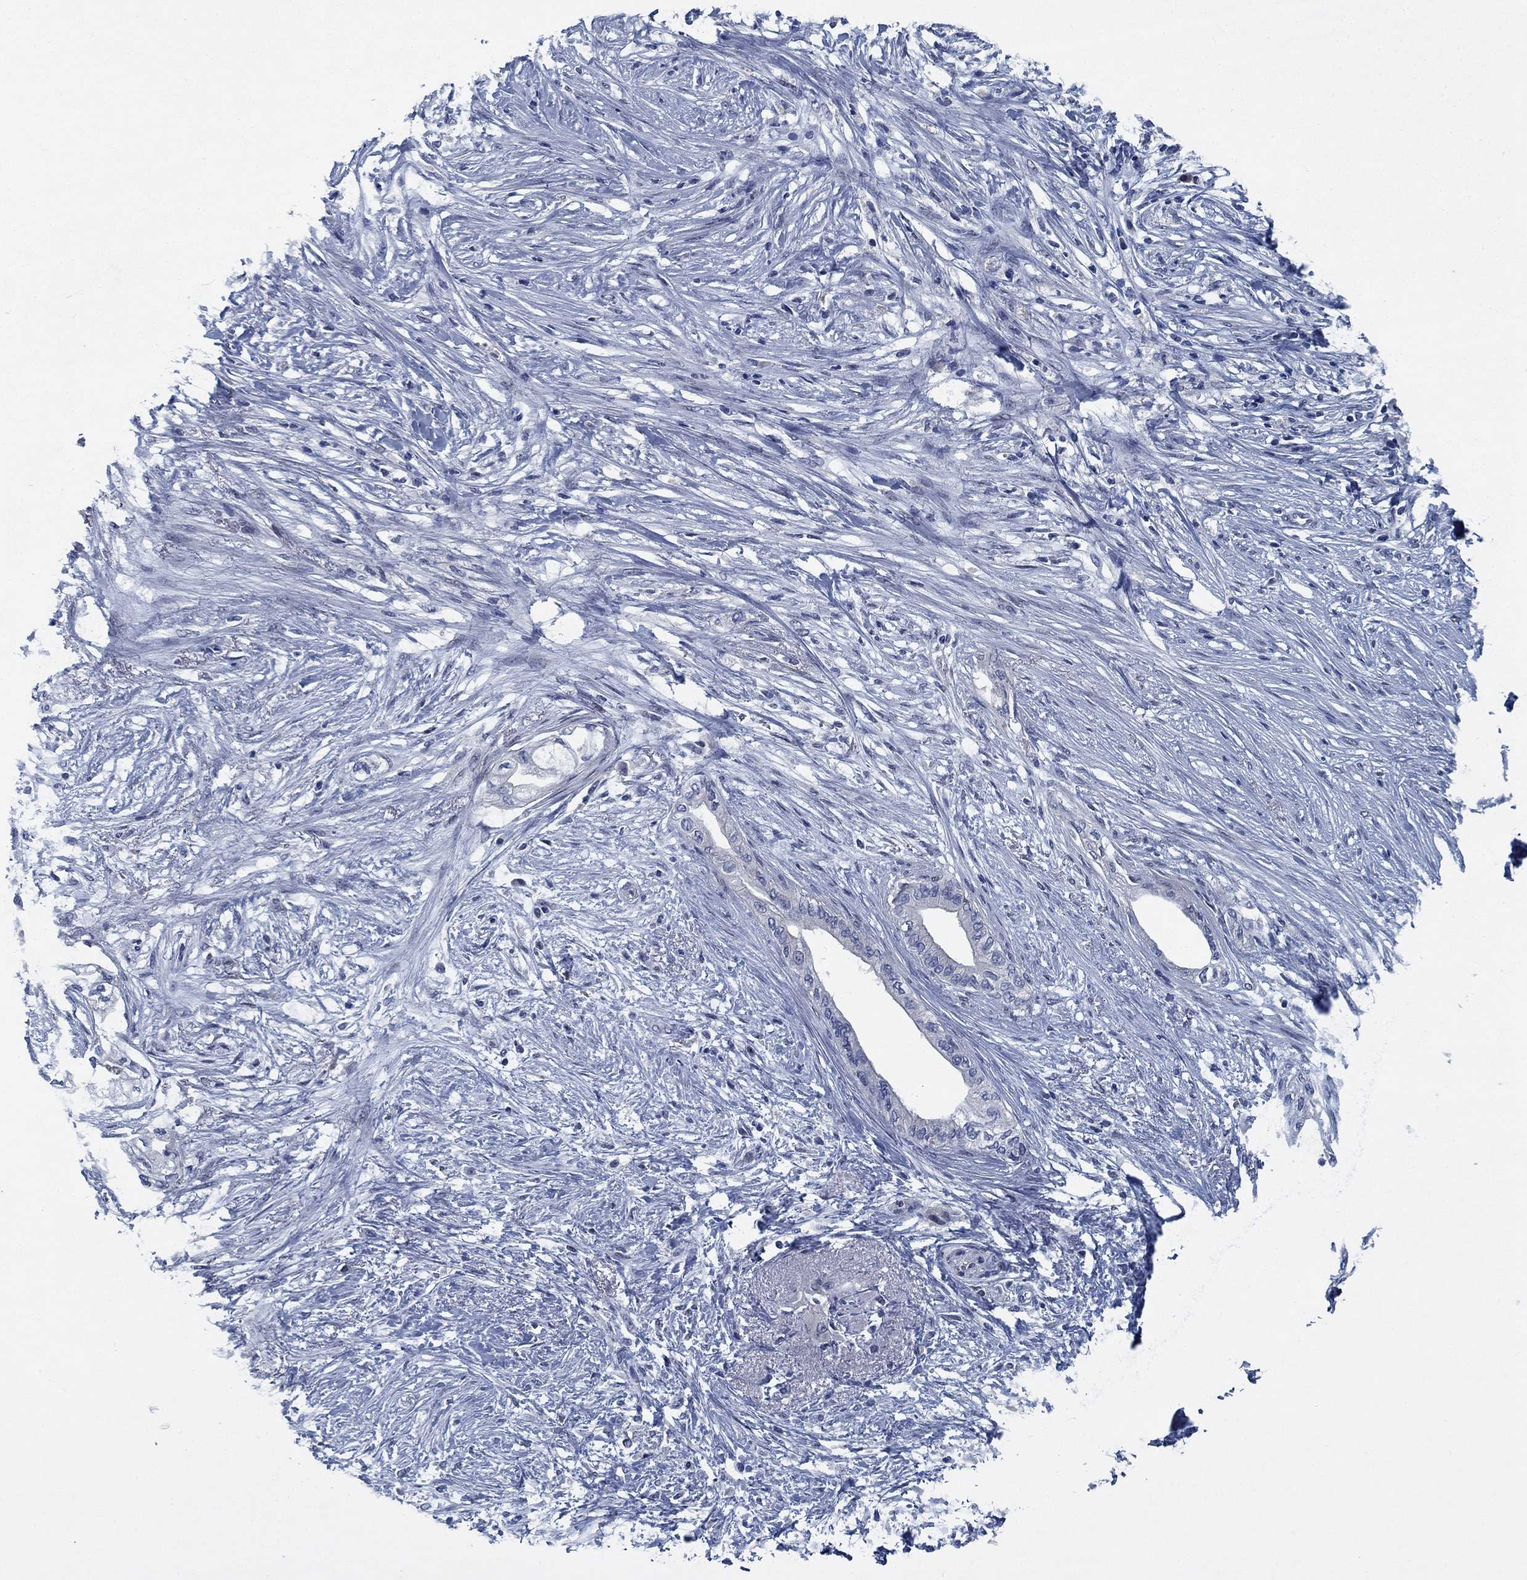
{"staining": {"intensity": "negative", "quantity": "none", "location": "none"}, "tissue": "pancreatic cancer", "cell_type": "Tumor cells", "image_type": "cancer", "snomed": [{"axis": "morphology", "description": "Normal tissue, NOS"}, {"axis": "morphology", "description": "Adenocarcinoma, NOS"}, {"axis": "topography", "description": "Pancreas"}, {"axis": "topography", "description": "Duodenum"}], "caption": "IHC of human adenocarcinoma (pancreatic) displays no expression in tumor cells.", "gene": "PNMA8A", "patient": {"sex": "female", "age": 60}}